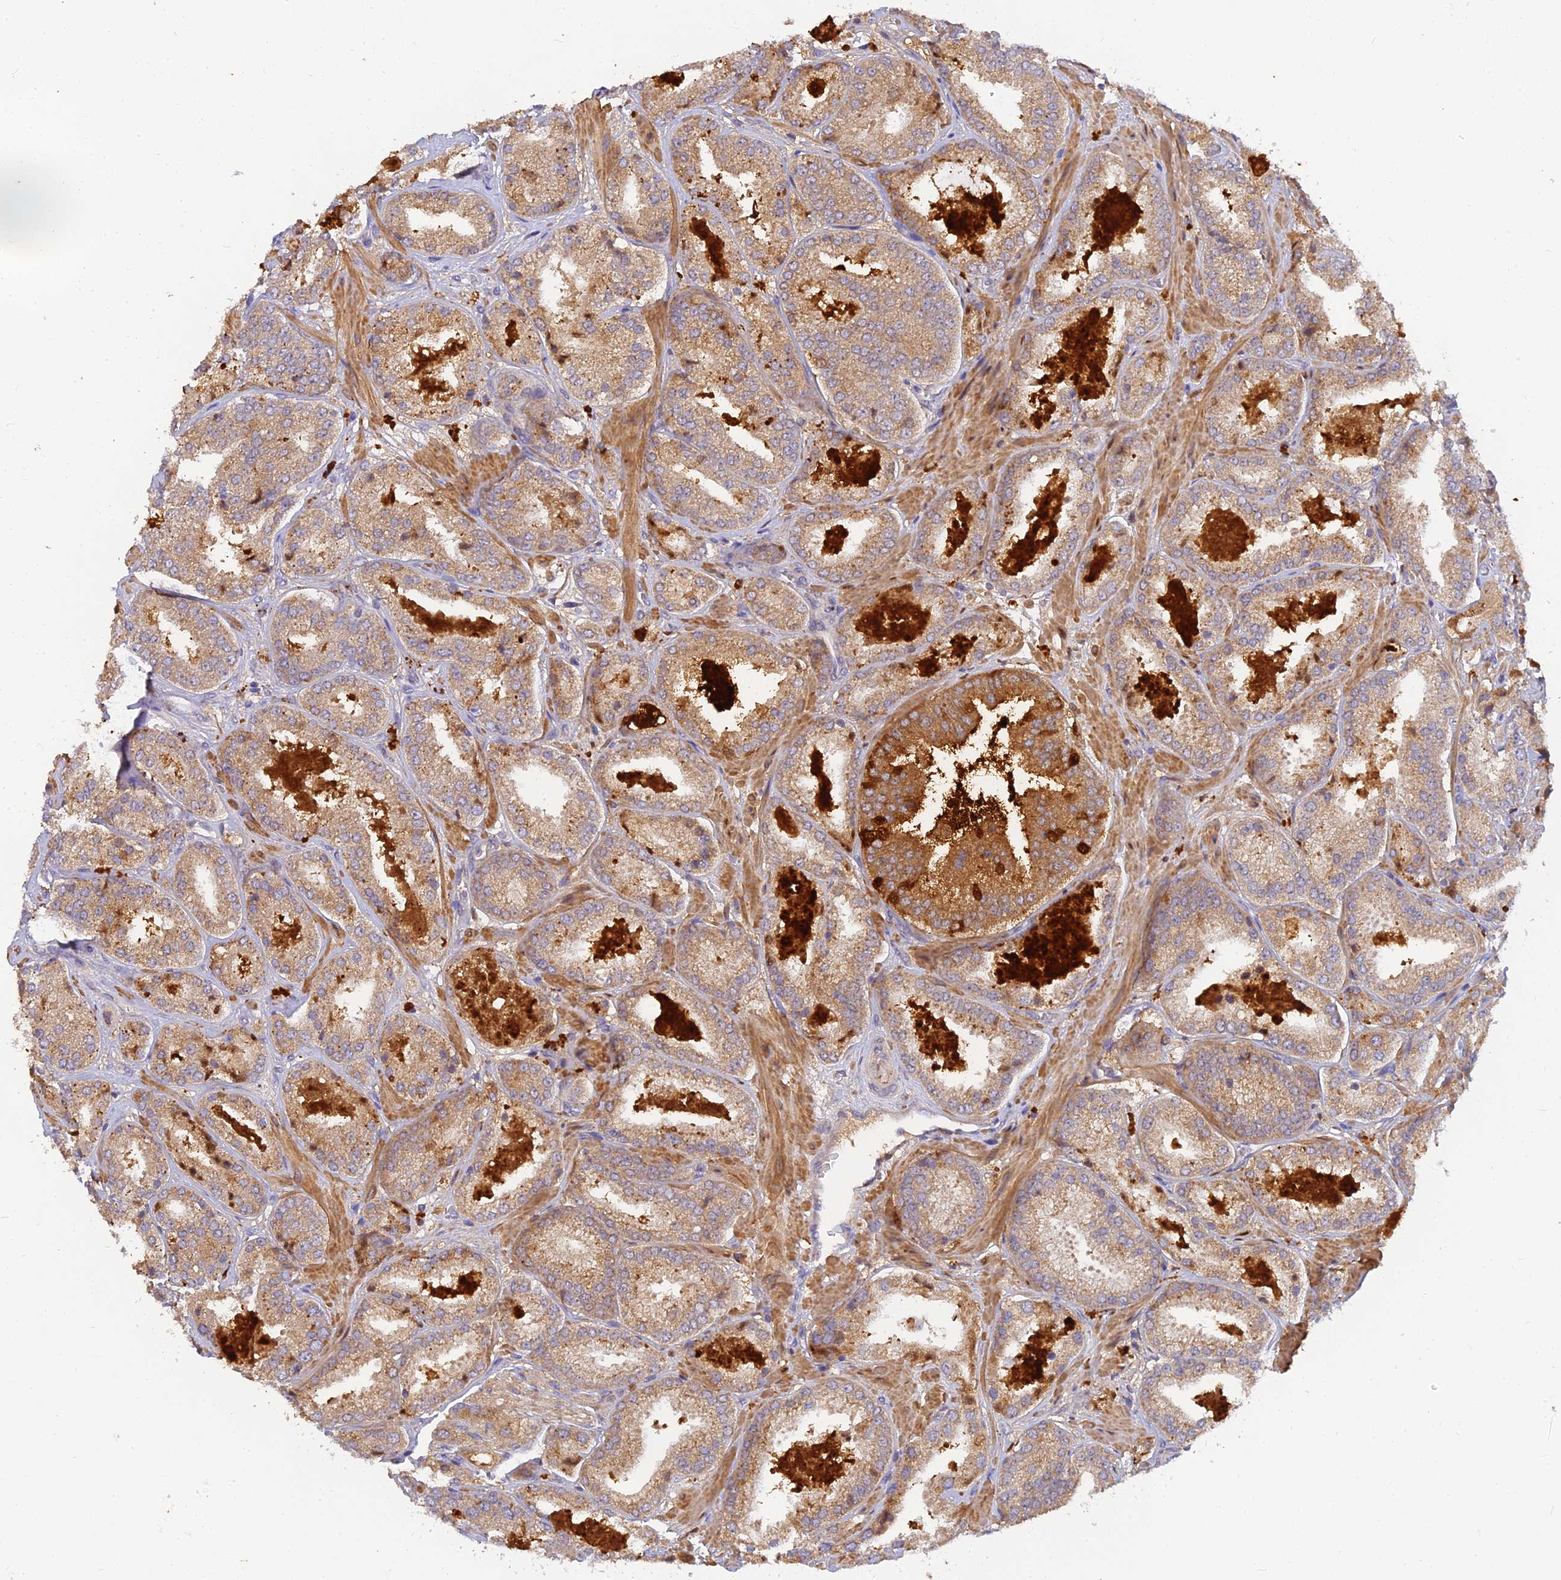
{"staining": {"intensity": "moderate", "quantity": ">75%", "location": "cytoplasmic/membranous"}, "tissue": "prostate cancer", "cell_type": "Tumor cells", "image_type": "cancer", "snomed": [{"axis": "morphology", "description": "Adenocarcinoma, High grade"}, {"axis": "topography", "description": "Prostate"}], "caption": "Immunohistochemistry (IHC) staining of prostate cancer (high-grade adenocarcinoma), which displays medium levels of moderate cytoplasmic/membranous staining in about >75% of tumor cells indicating moderate cytoplasmic/membranous protein expression. The staining was performed using DAB (brown) for protein detection and nuclei were counterstained in hematoxylin (blue).", "gene": "ACSM5", "patient": {"sex": "male", "age": 63}}